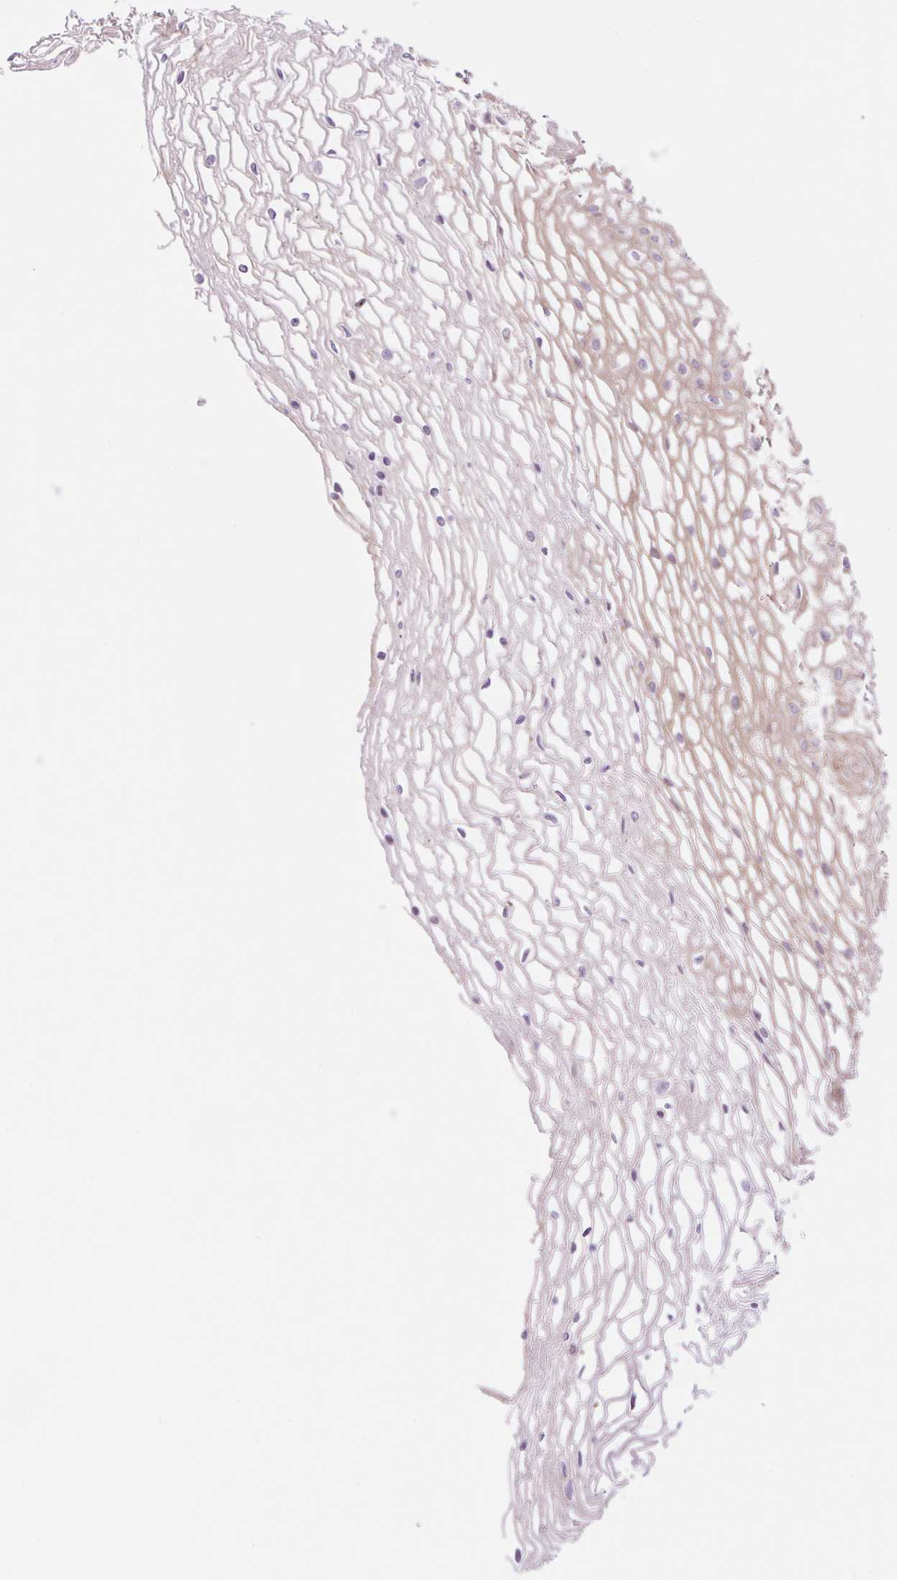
{"staining": {"intensity": "moderate", "quantity": ">75%", "location": "cytoplasmic/membranous"}, "tissue": "cervix", "cell_type": "Glandular cells", "image_type": "normal", "snomed": [{"axis": "morphology", "description": "Normal tissue, NOS"}, {"axis": "topography", "description": "Cervix"}], "caption": "About >75% of glandular cells in benign cervix reveal moderate cytoplasmic/membranous protein expression as visualized by brown immunohistochemical staining.", "gene": "NLRP5", "patient": {"sex": "female", "age": 36}}